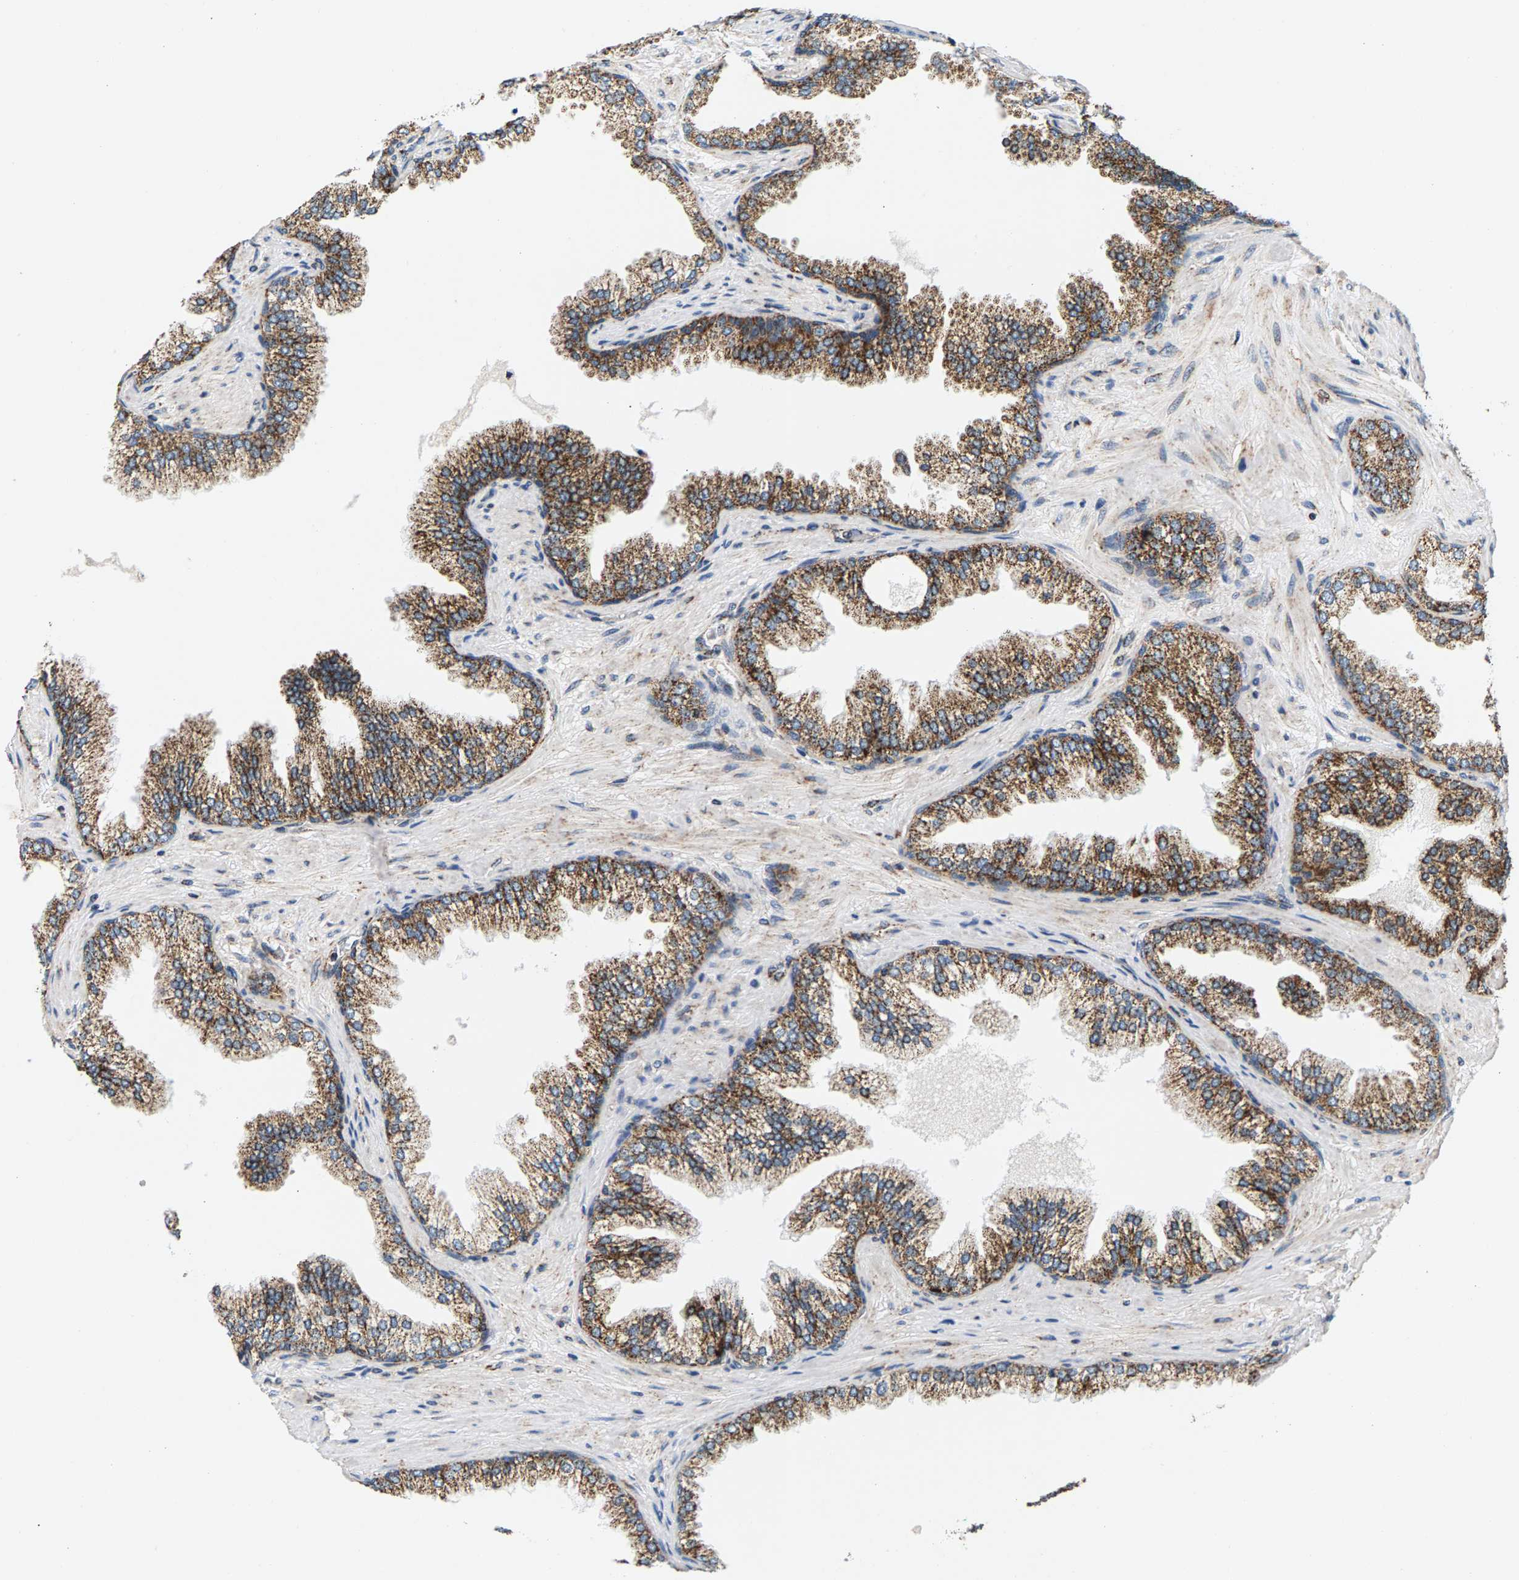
{"staining": {"intensity": "moderate", "quantity": ">75%", "location": "cytoplasmic/membranous"}, "tissue": "prostate cancer", "cell_type": "Tumor cells", "image_type": "cancer", "snomed": [{"axis": "morphology", "description": "Adenocarcinoma, High grade"}, {"axis": "topography", "description": "Prostate"}], "caption": "There is medium levels of moderate cytoplasmic/membranous staining in tumor cells of prostate adenocarcinoma (high-grade), as demonstrated by immunohistochemical staining (brown color).", "gene": "PDE1A", "patient": {"sex": "male", "age": 71}}